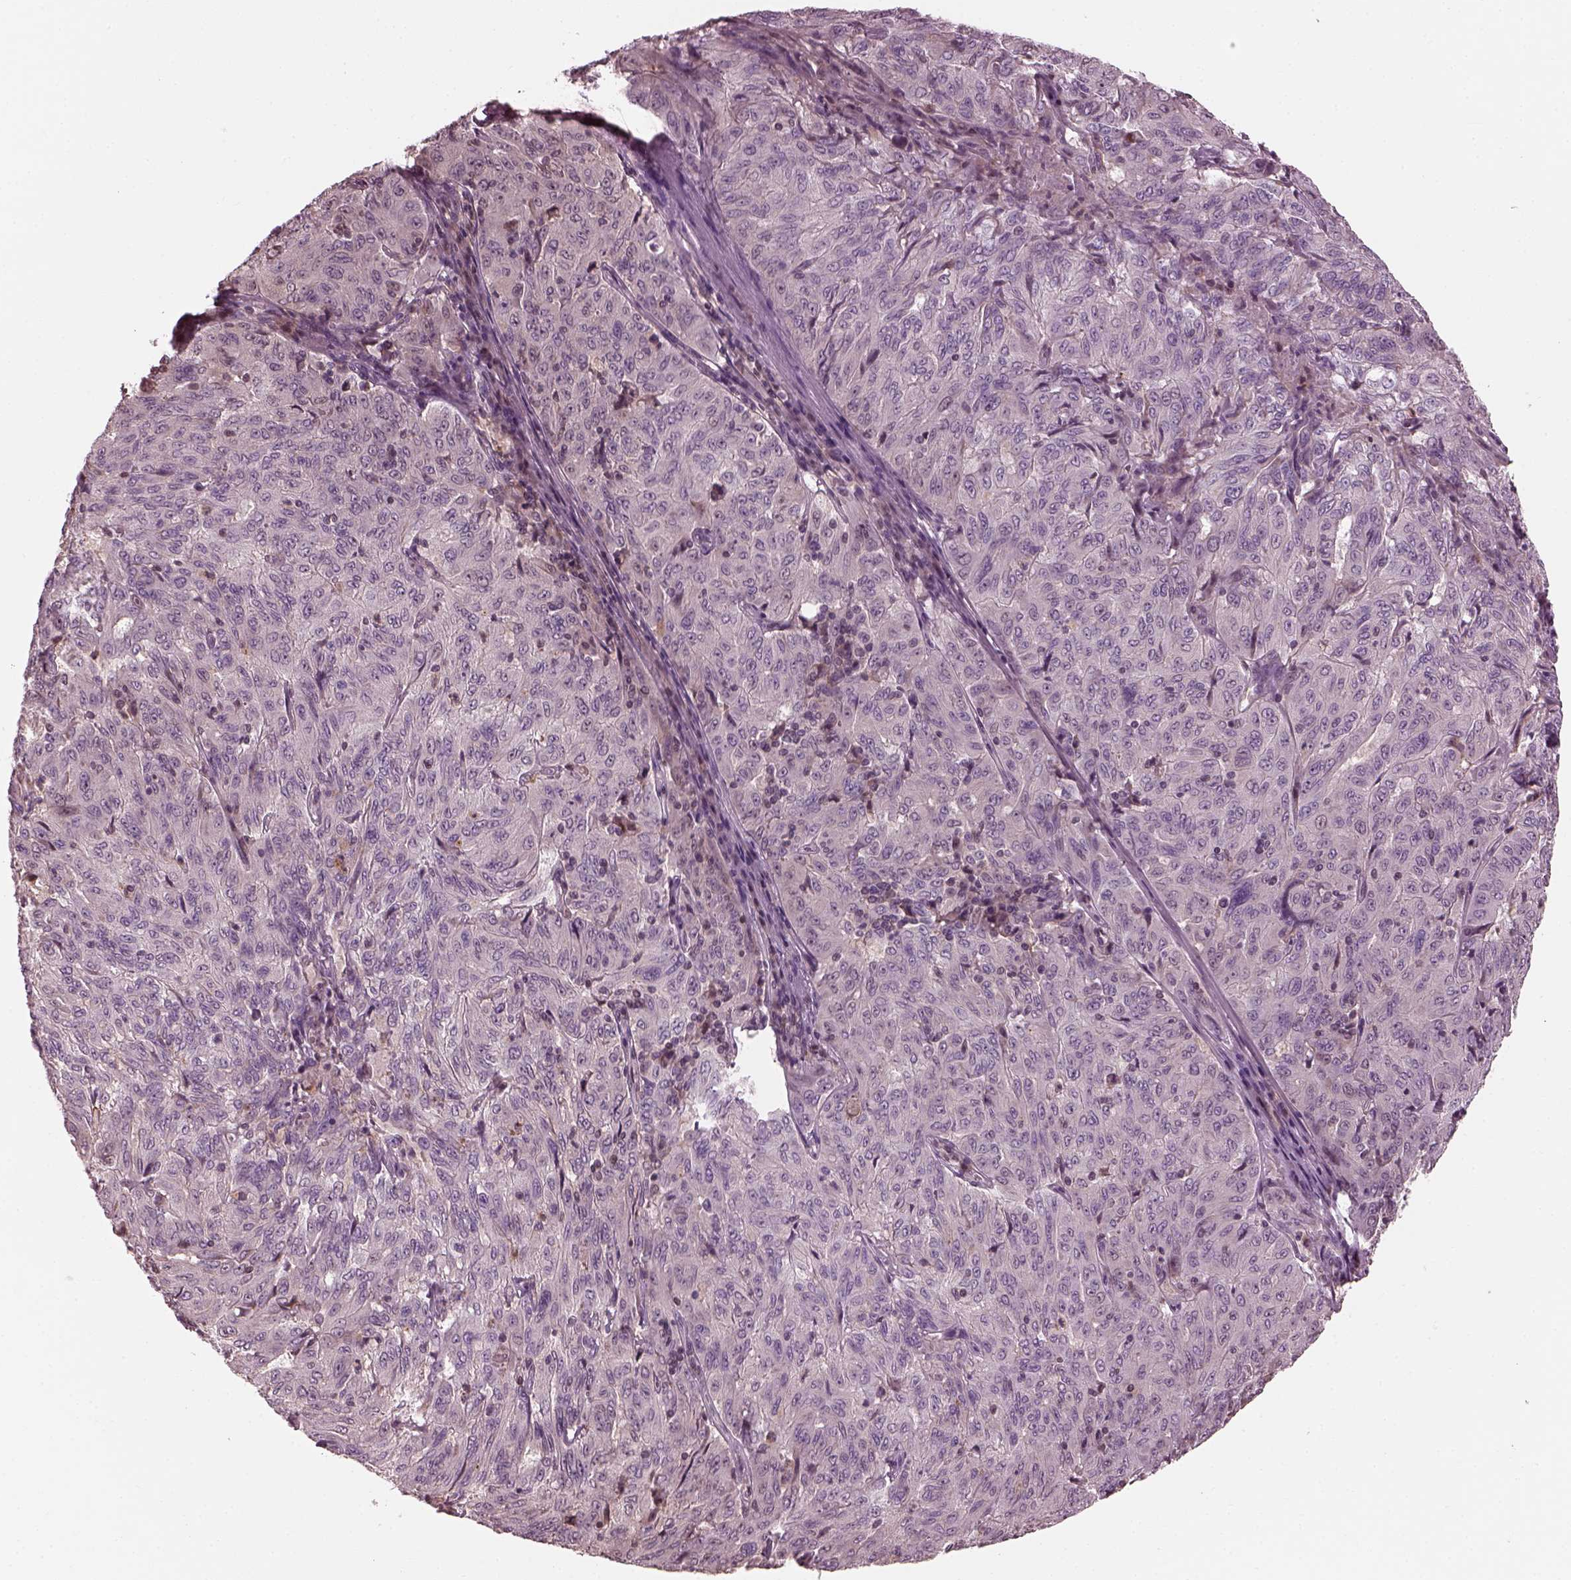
{"staining": {"intensity": "negative", "quantity": "none", "location": "none"}, "tissue": "pancreatic cancer", "cell_type": "Tumor cells", "image_type": "cancer", "snomed": [{"axis": "morphology", "description": "Adenocarcinoma, NOS"}, {"axis": "topography", "description": "Pancreas"}], "caption": "DAB (3,3'-diaminobenzidine) immunohistochemical staining of human adenocarcinoma (pancreatic) reveals no significant staining in tumor cells.", "gene": "BFSP1", "patient": {"sex": "male", "age": 63}}